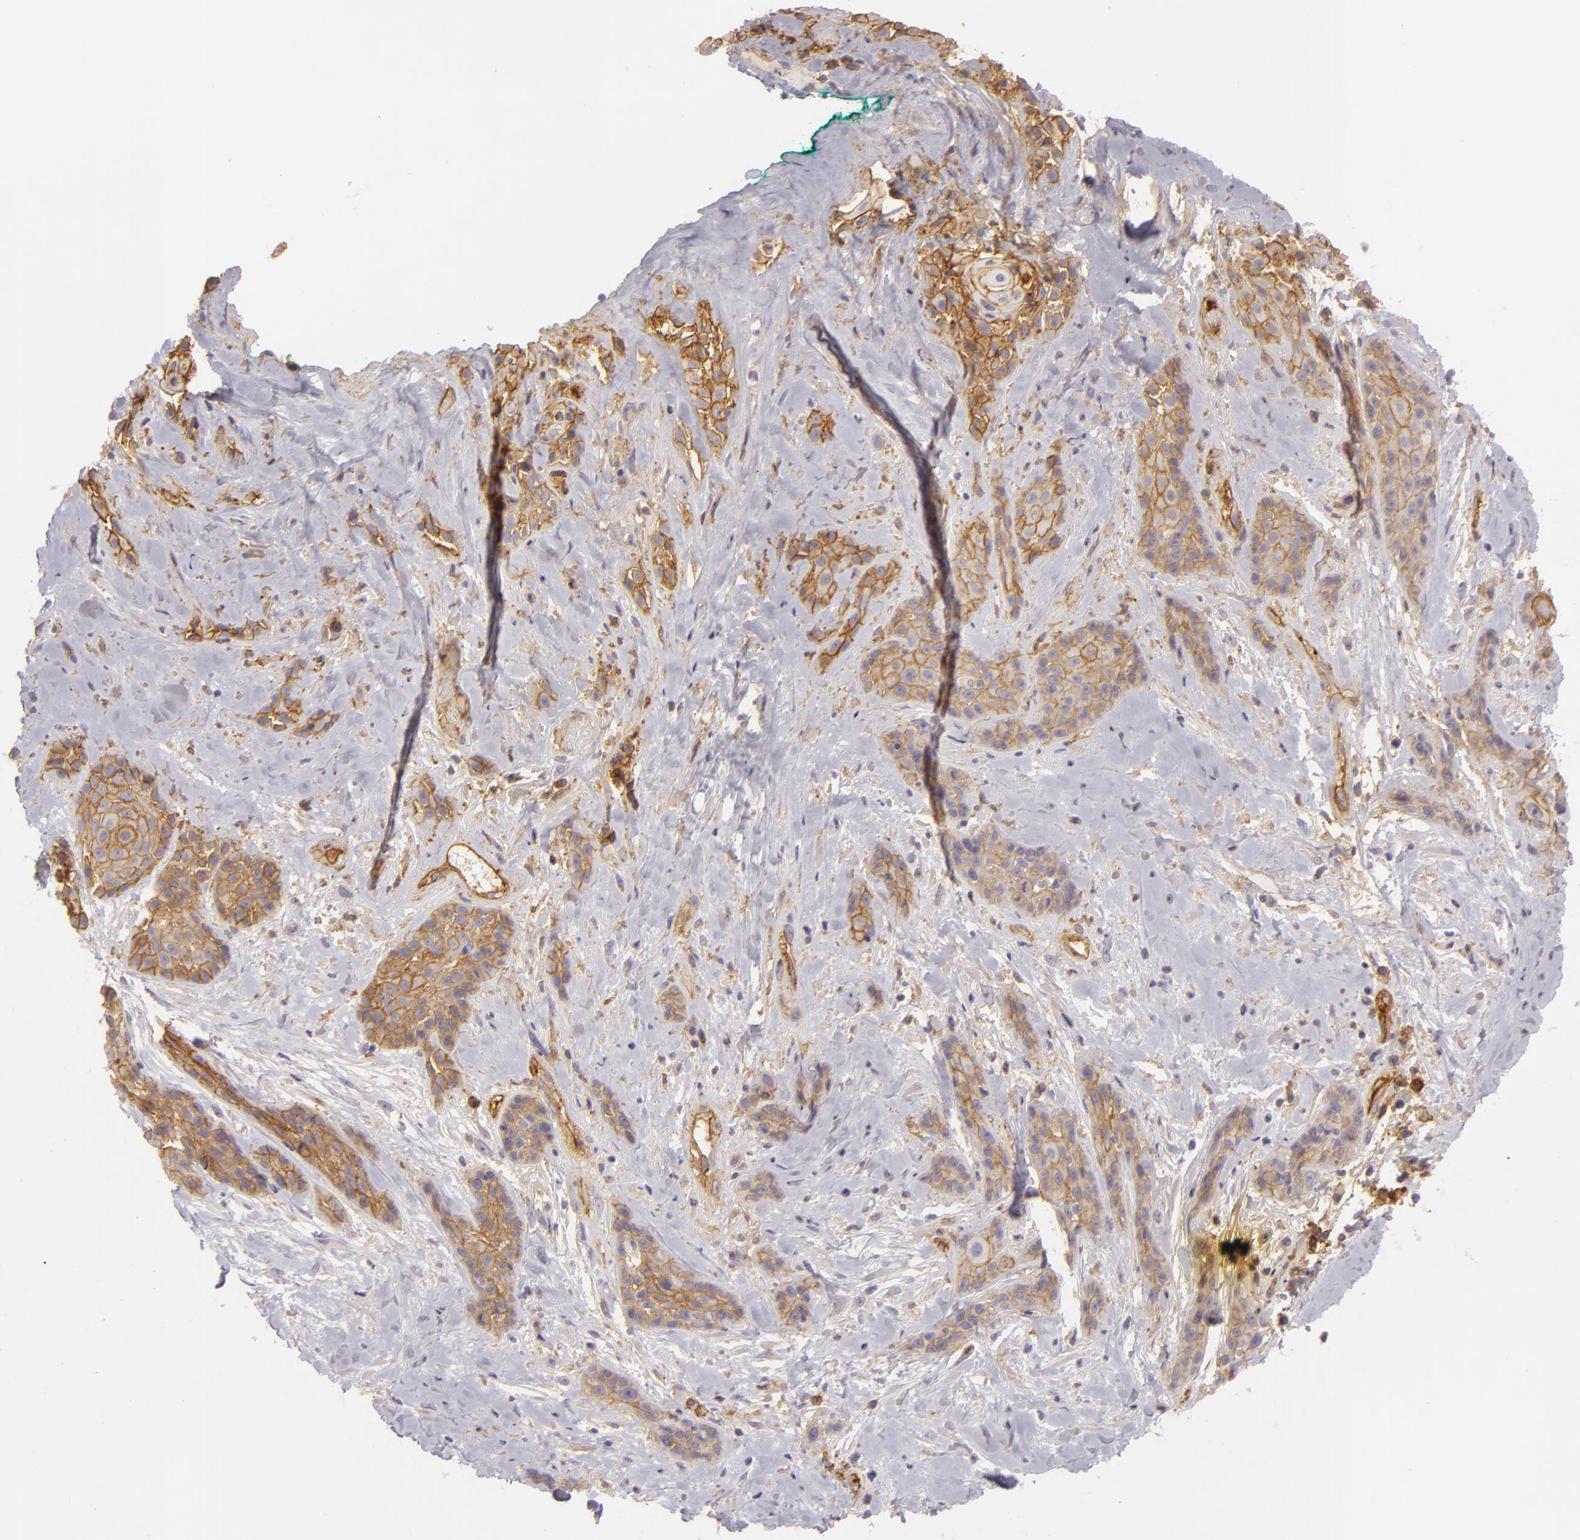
{"staining": {"intensity": "moderate", "quantity": "25%-75%", "location": "cytoplasmic/membranous"}, "tissue": "skin cancer", "cell_type": "Tumor cells", "image_type": "cancer", "snomed": [{"axis": "morphology", "description": "Squamous cell carcinoma, NOS"}, {"axis": "topography", "description": "Skin"}, {"axis": "topography", "description": "Anal"}], "caption": "Protein staining of skin squamous cell carcinoma tissue exhibits moderate cytoplasmic/membranous staining in about 25%-75% of tumor cells.", "gene": "CD59", "patient": {"sex": "male", "age": 64}}